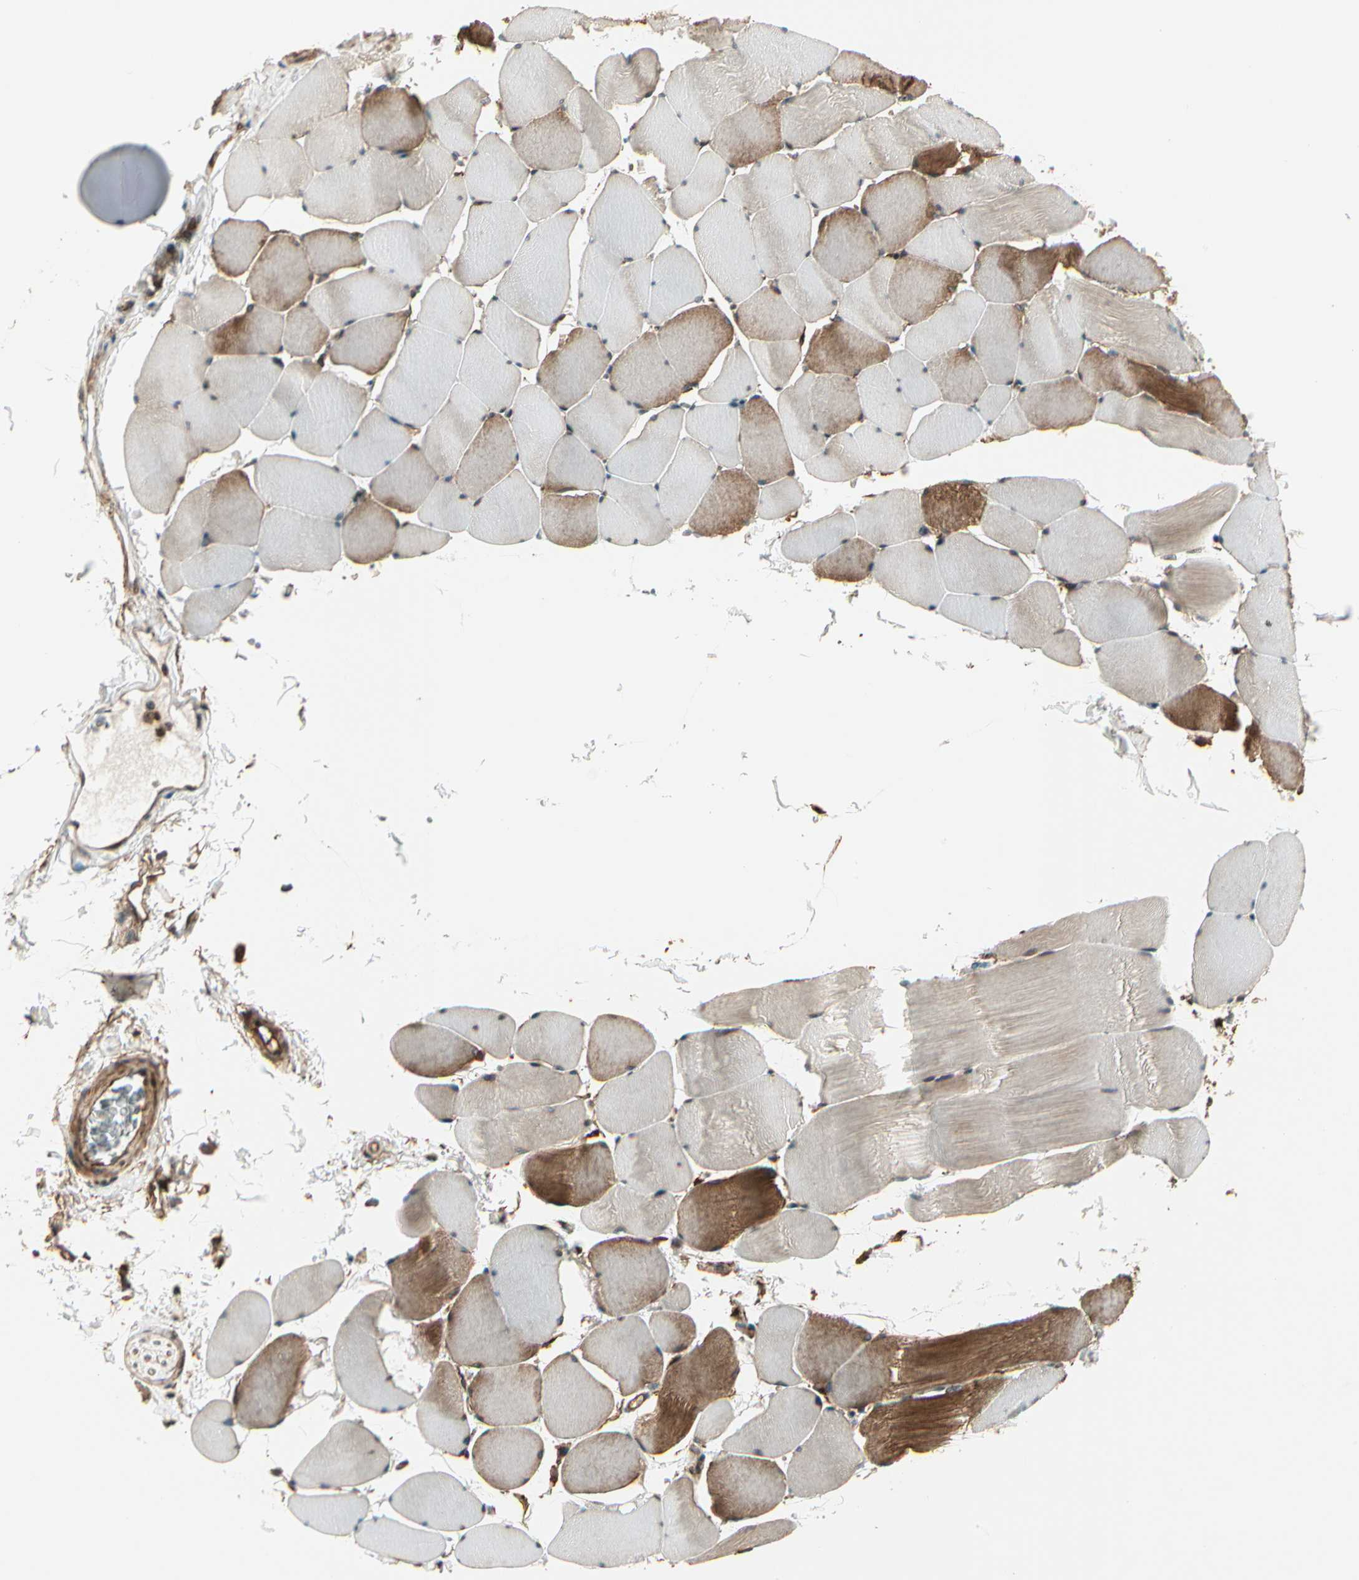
{"staining": {"intensity": "strong", "quantity": "25%-75%", "location": "cytoplasmic/membranous"}, "tissue": "skeletal muscle", "cell_type": "Myocytes", "image_type": "normal", "snomed": [{"axis": "morphology", "description": "Normal tissue, NOS"}, {"axis": "topography", "description": "Skeletal muscle"}], "caption": "Human skeletal muscle stained for a protein (brown) shows strong cytoplasmic/membranous positive expression in approximately 25%-75% of myocytes.", "gene": "FKBP15", "patient": {"sex": "male", "age": 62}}